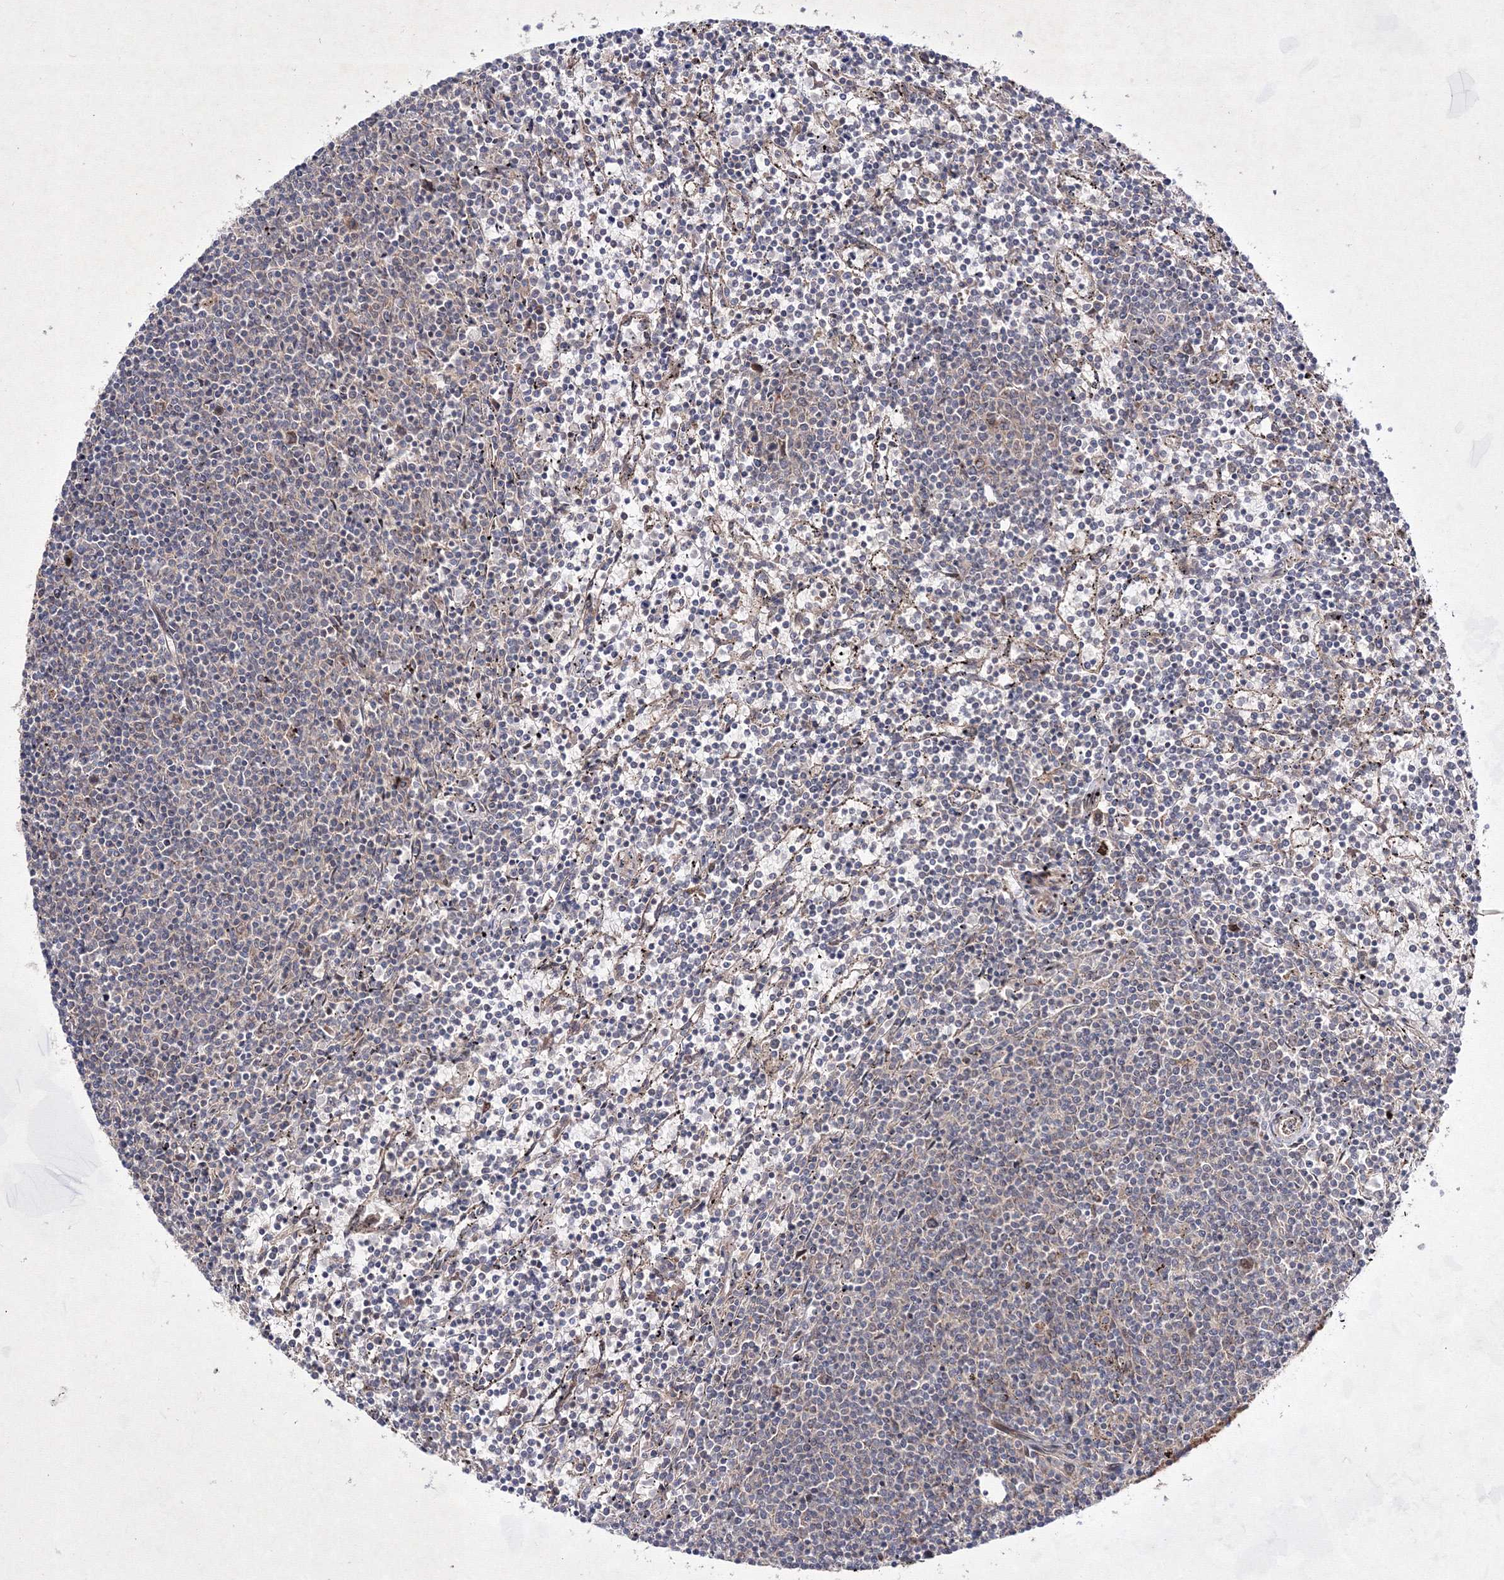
{"staining": {"intensity": "negative", "quantity": "none", "location": "none"}, "tissue": "lymphoma", "cell_type": "Tumor cells", "image_type": "cancer", "snomed": [{"axis": "morphology", "description": "Malignant lymphoma, non-Hodgkin's type, Low grade"}, {"axis": "topography", "description": "Spleen"}], "caption": "High magnification brightfield microscopy of malignant lymphoma, non-Hodgkin's type (low-grade) stained with DAB (brown) and counterstained with hematoxylin (blue): tumor cells show no significant expression.", "gene": "GFM1", "patient": {"sex": "female", "age": 50}}